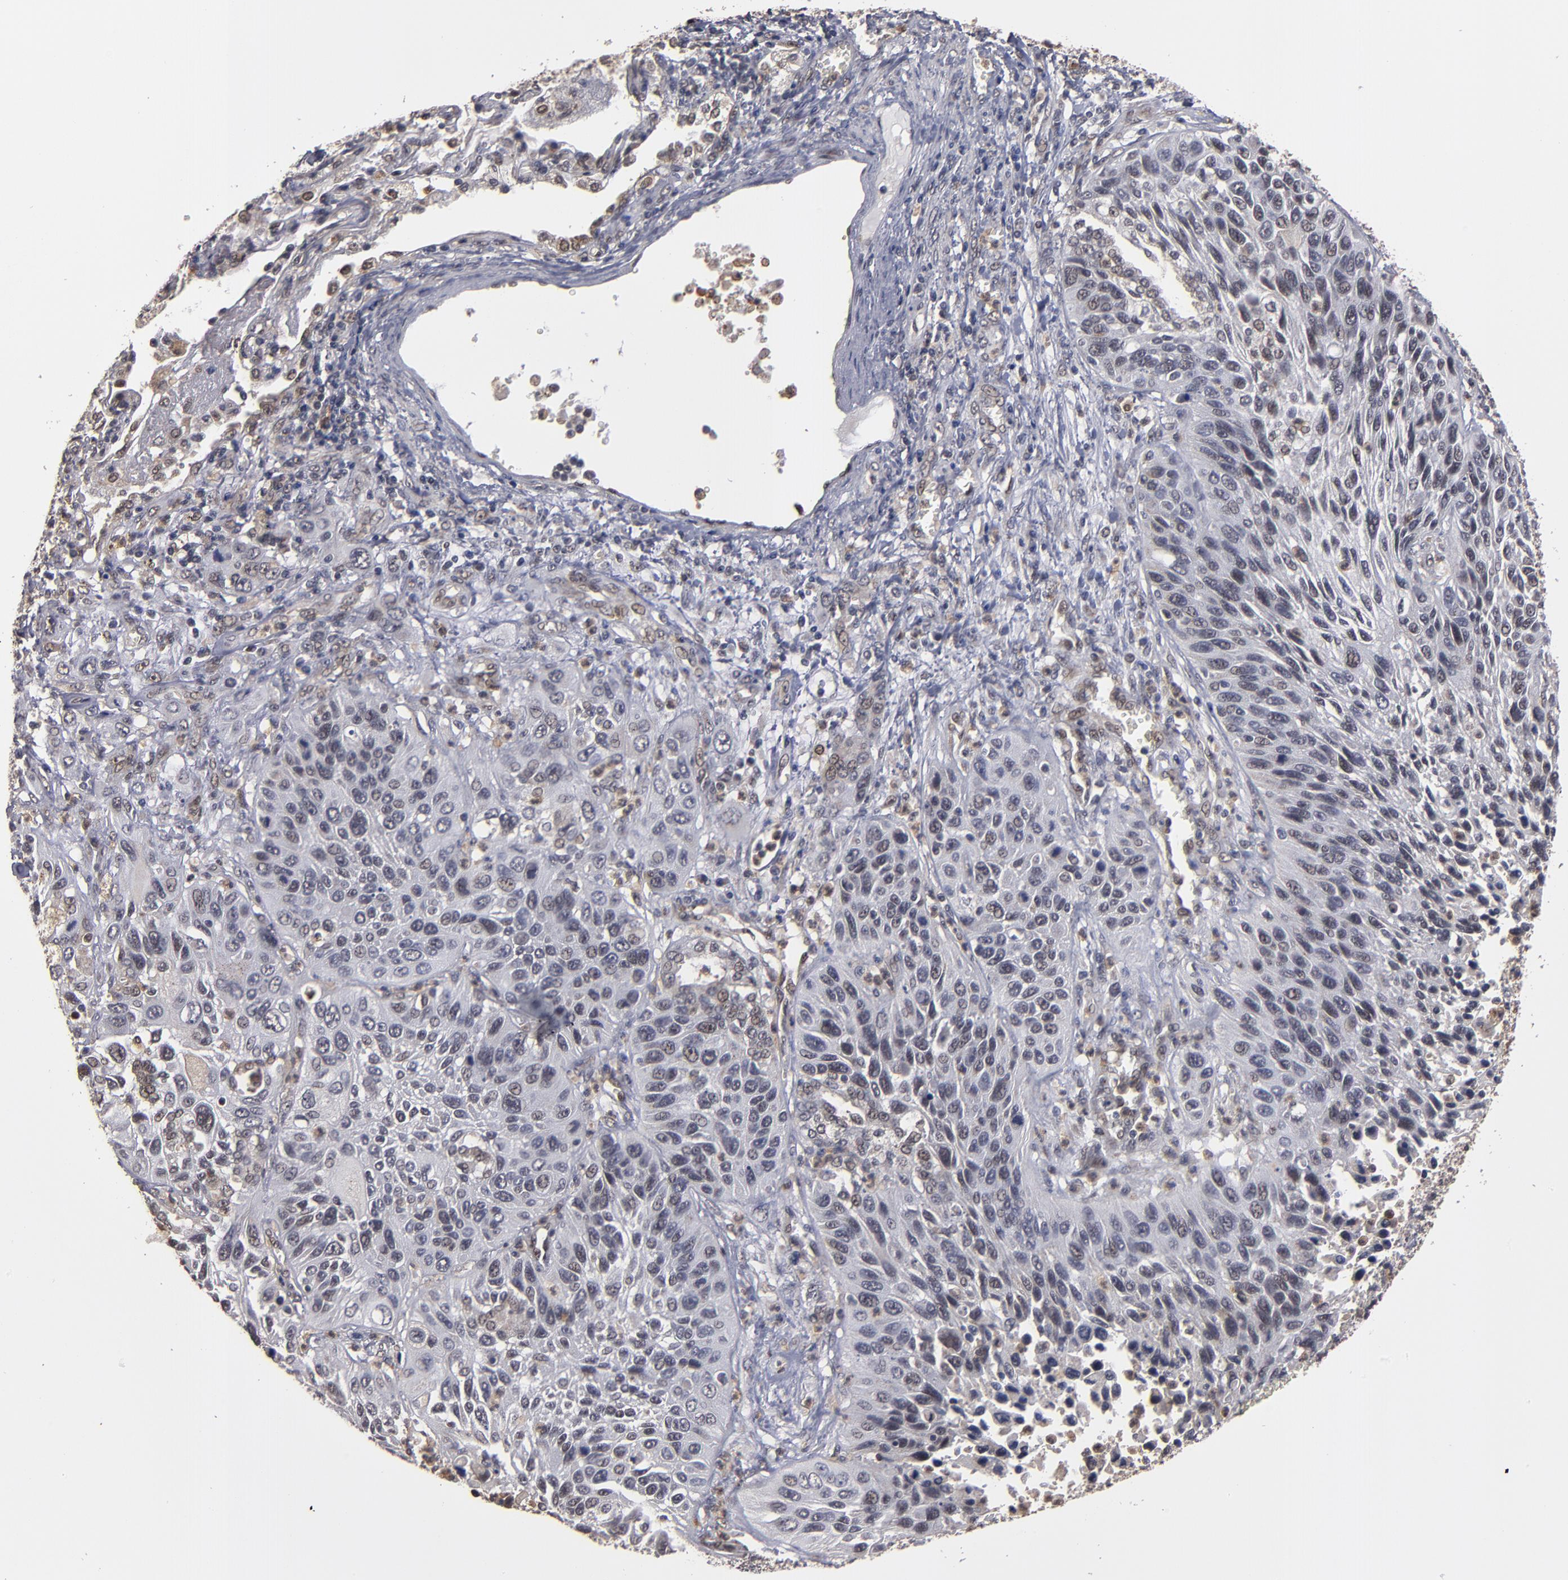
{"staining": {"intensity": "weak", "quantity": "<25%", "location": "nuclear"}, "tissue": "lung cancer", "cell_type": "Tumor cells", "image_type": "cancer", "snomed": [{"axis": "morphology", "description": "Squamous cell carcinoma, NOS"}, {"axis": "topography", "description": "Lung"}], "caption": "An immunohistochemistry (IHC) image of lung squamous cell carcinoma is shown. There is no staining in tumor cells of lung squamous cell carcinoma.", "gene": "CUL5", "patient": {"sex": "female", "age": 76}}